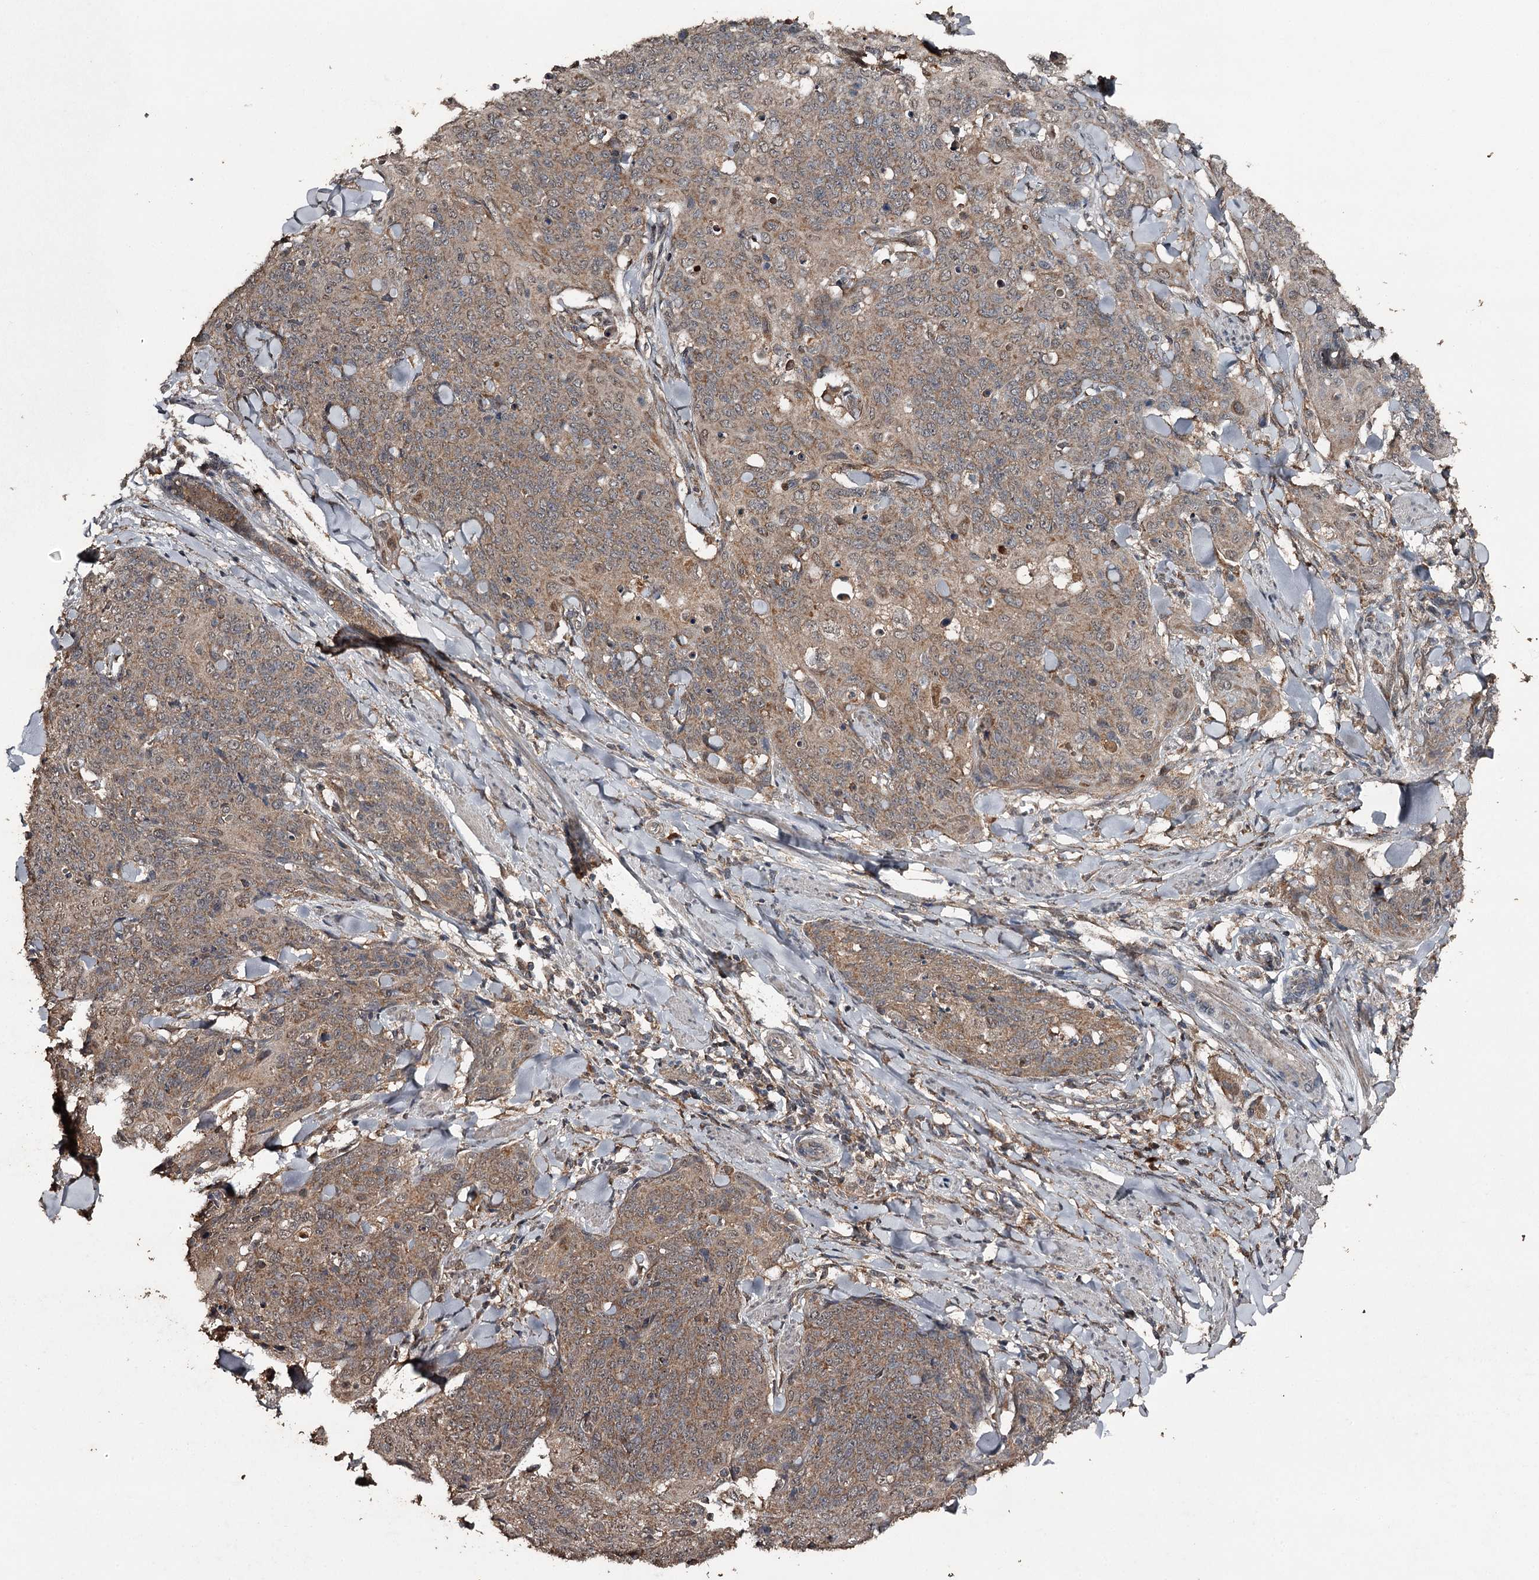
{"staining": {"intensity": "moderate", "quantity": ">75%", "location": "cytoplasmic/membranous,nuclear"}, "tissue": "skin cancer", "cell_type": "Tumor cells", "image_type": "cancer", "snomed": [{"axis": "morphology", "description": "Squamous cell carcinoma, NOS"}, {"axis": "topography", "description": "Skin"}, {"axis": "topography", "description": "Vulva"}], "caption": "Protein expression analysis of human squamous cell carcinoma (skin) reveals moderate cytoplasmic/membranous and nuclear expression in about >75% of tumor cells.", "gene": "WIPI1", "patient": {"sex": "female", "age": 85}}